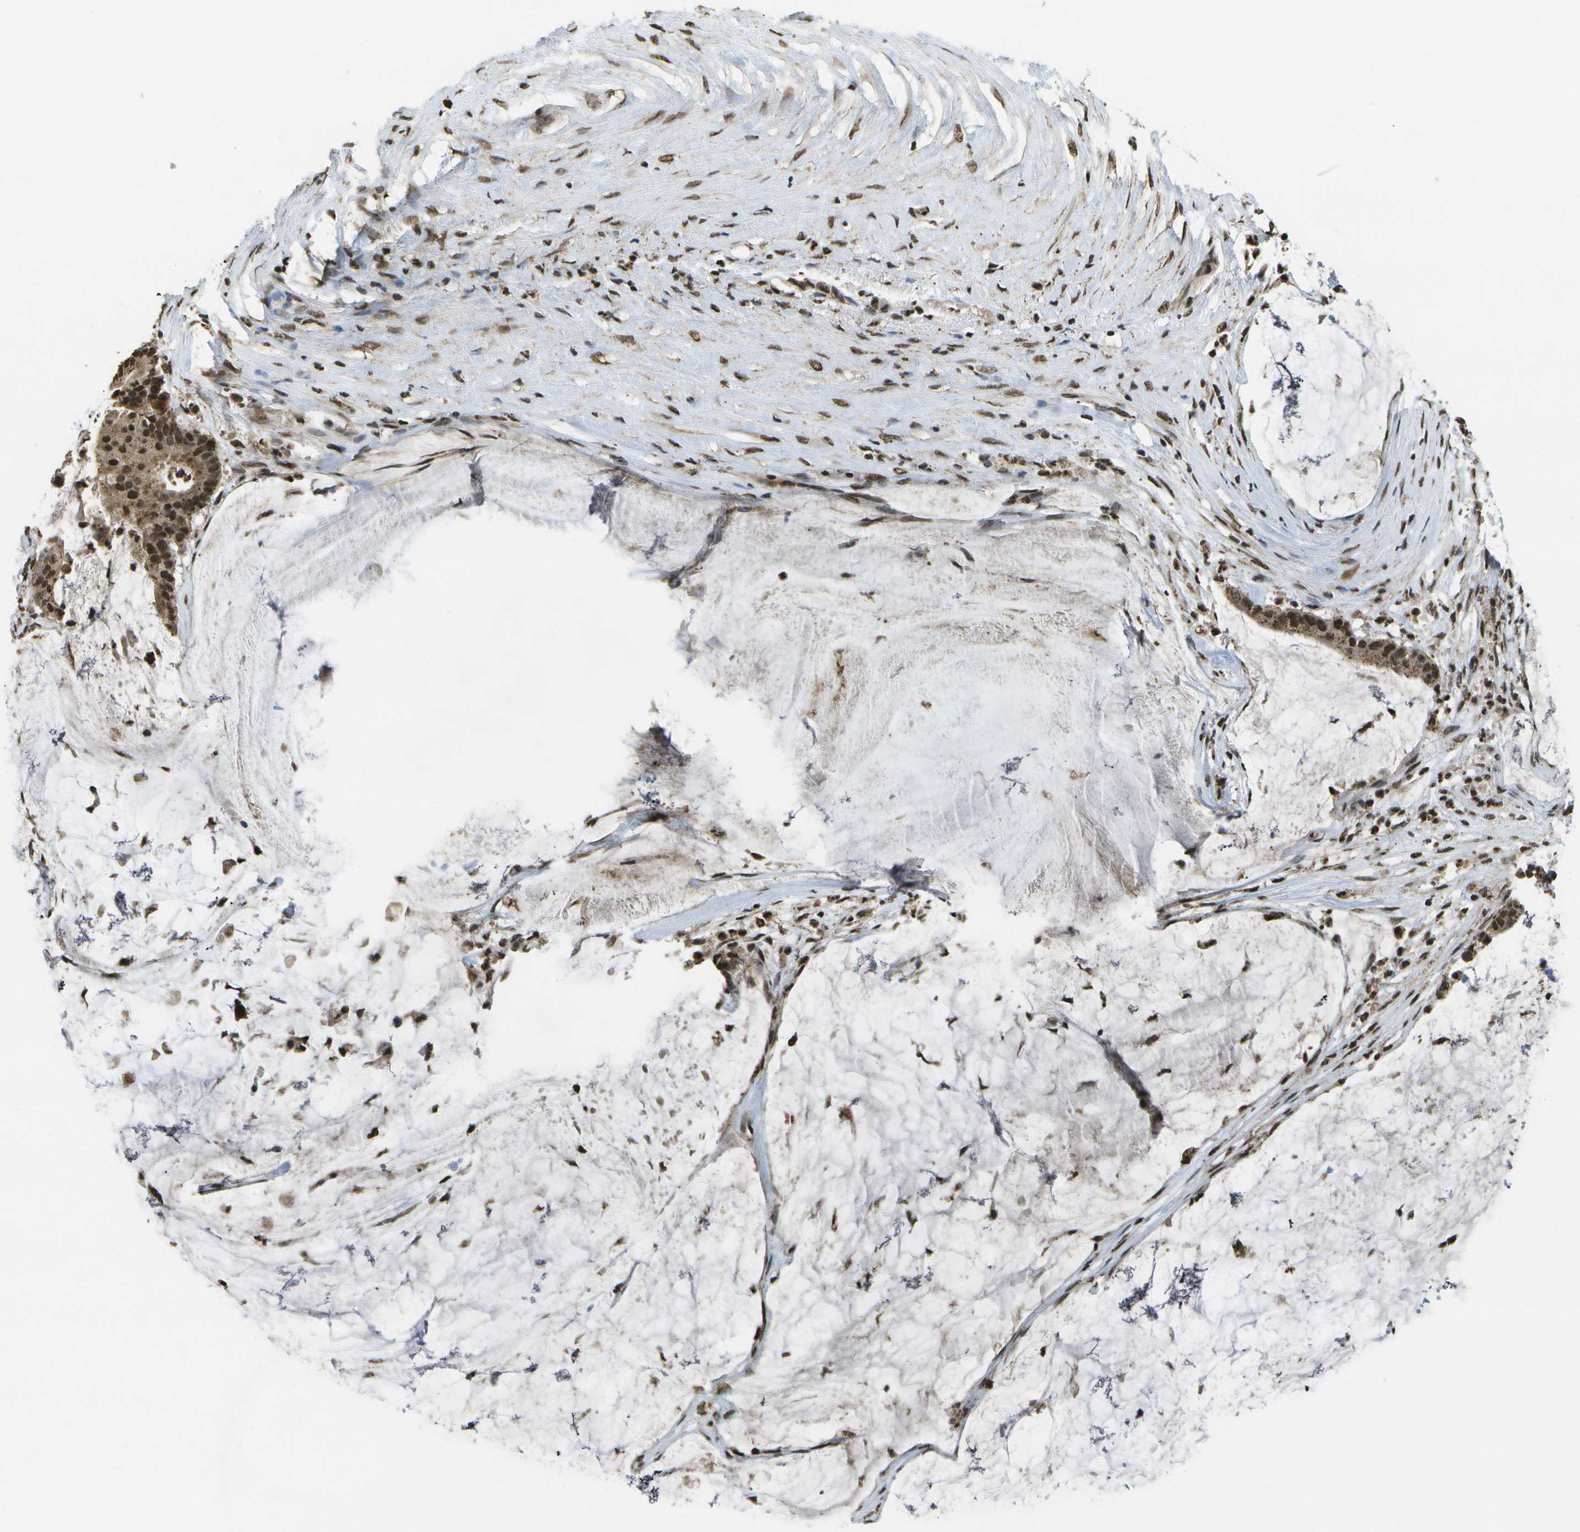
{"staining": {"intensity": "moderate", "quantity": ">75%", "location": "cytoplasmic/membranous,nuclear"}, "tissue": "pancreatic cancer", "cell_type": "Tumor cells", "image_type": "cancer", "snomed": [{"axis": "morphology", "description": "Adenocarcinoma, NOS"}, {"axis": "topography", "description": "Pancreas"}], "caption": "Human pancreatic adenocarcinoma stained for a protein (brown) displays moderate cytoplasmic/membranous and nuclear positive positivity in about >75% of tumor cells.", "gene": "SPEN", "patient": {"sex": "male", "age": 41}}